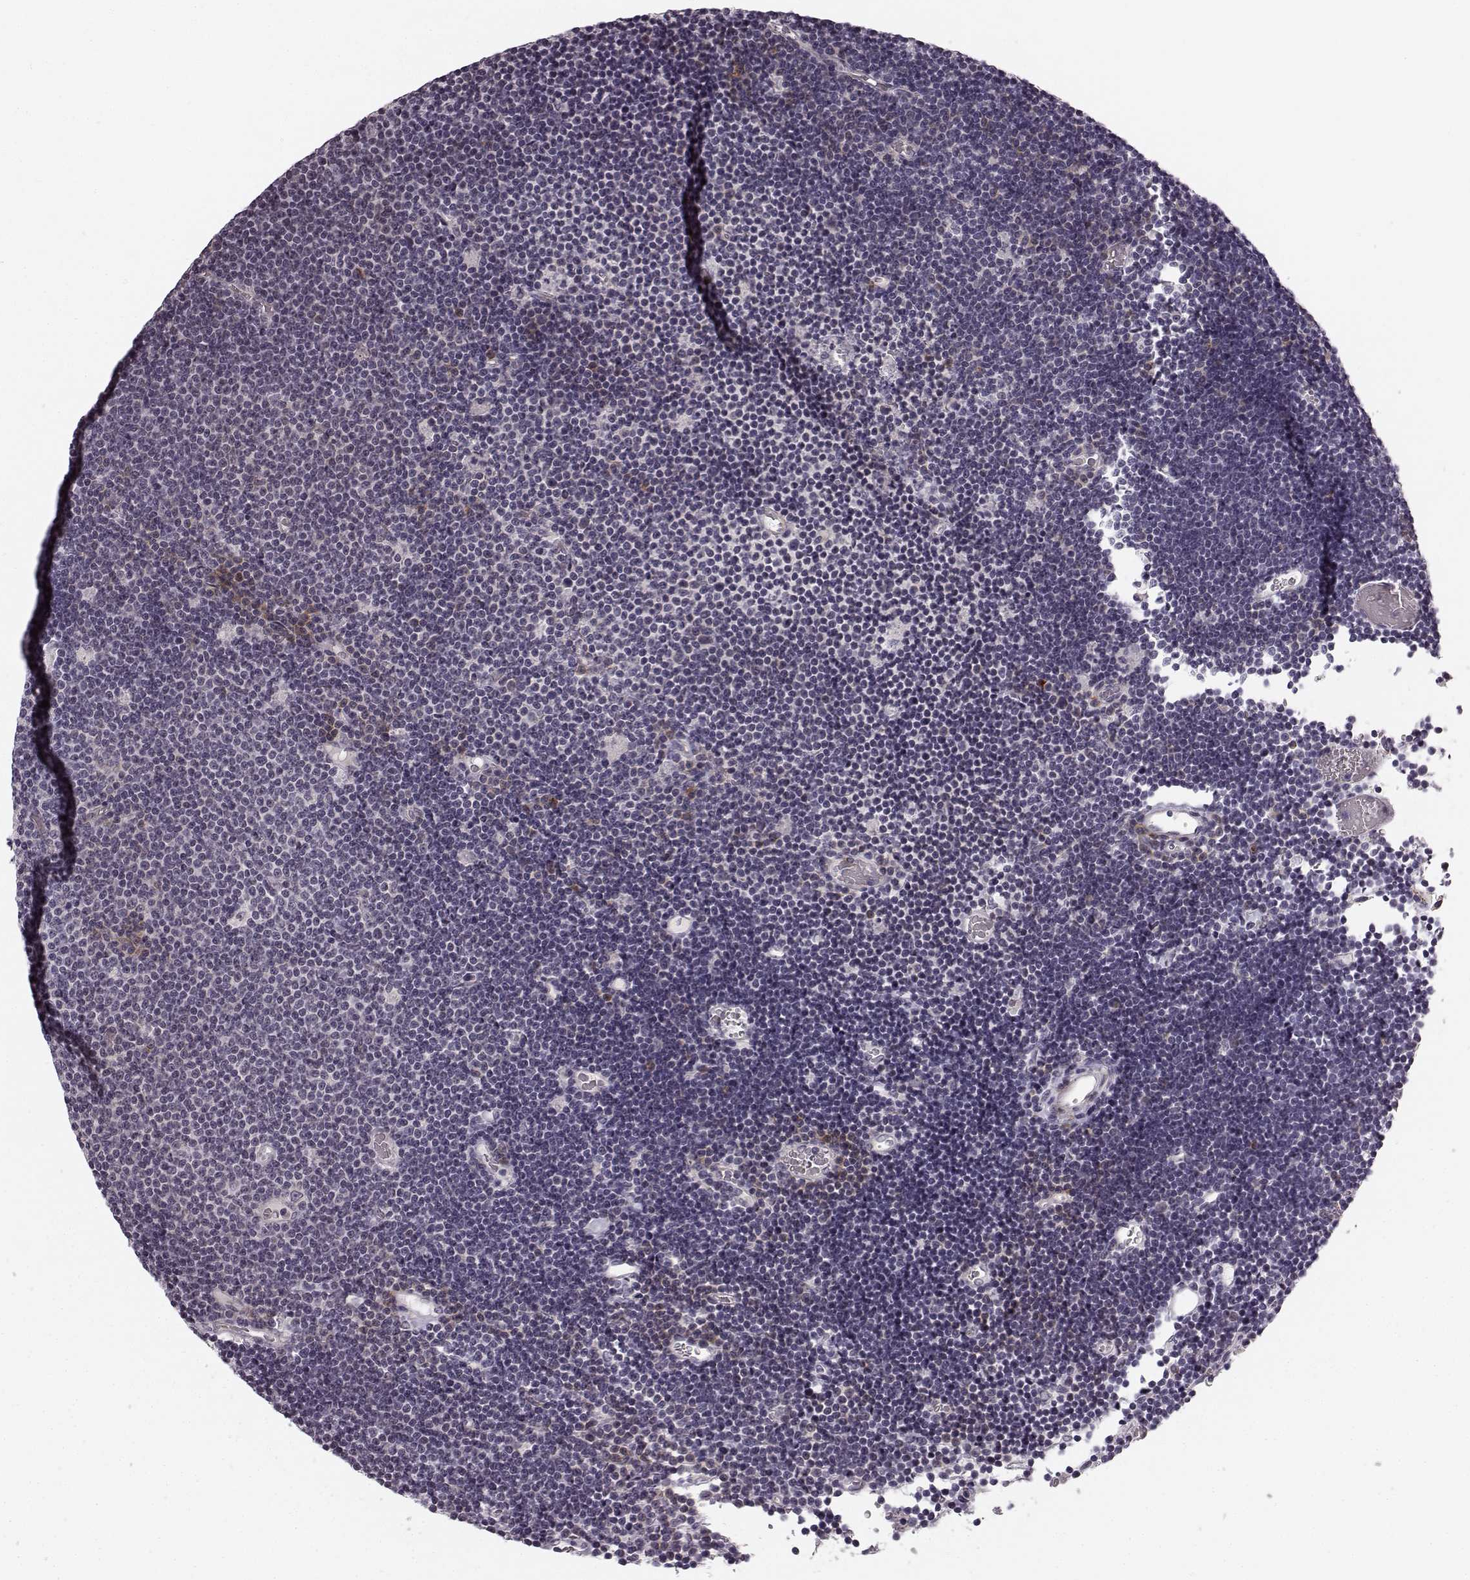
{"staining": {"intensity": "negative", "quantity": "none", "location": "none"}, "tissue": "lymphoma", "cell_type": "Tumor cells", "image_type": "cancer", "snomed": [{"axis": "morphology", "description": "Malignant lymphoma, non-Hodgkin's type, Low grade"}, {"axis": "topography", "description": "Brain"}], "caption": "DAB (3,3'-diaminobenzidine) immunohistochemical staining of human malignant lymphoma, non-Hodgkin's type (low-grade) shows no significant positivity in tumor cells. (Immunohistochemistry, brightfield microscopy, high magnification).", "gene": "FAM234B", "patient": {"sex": "female", "age": 66}}